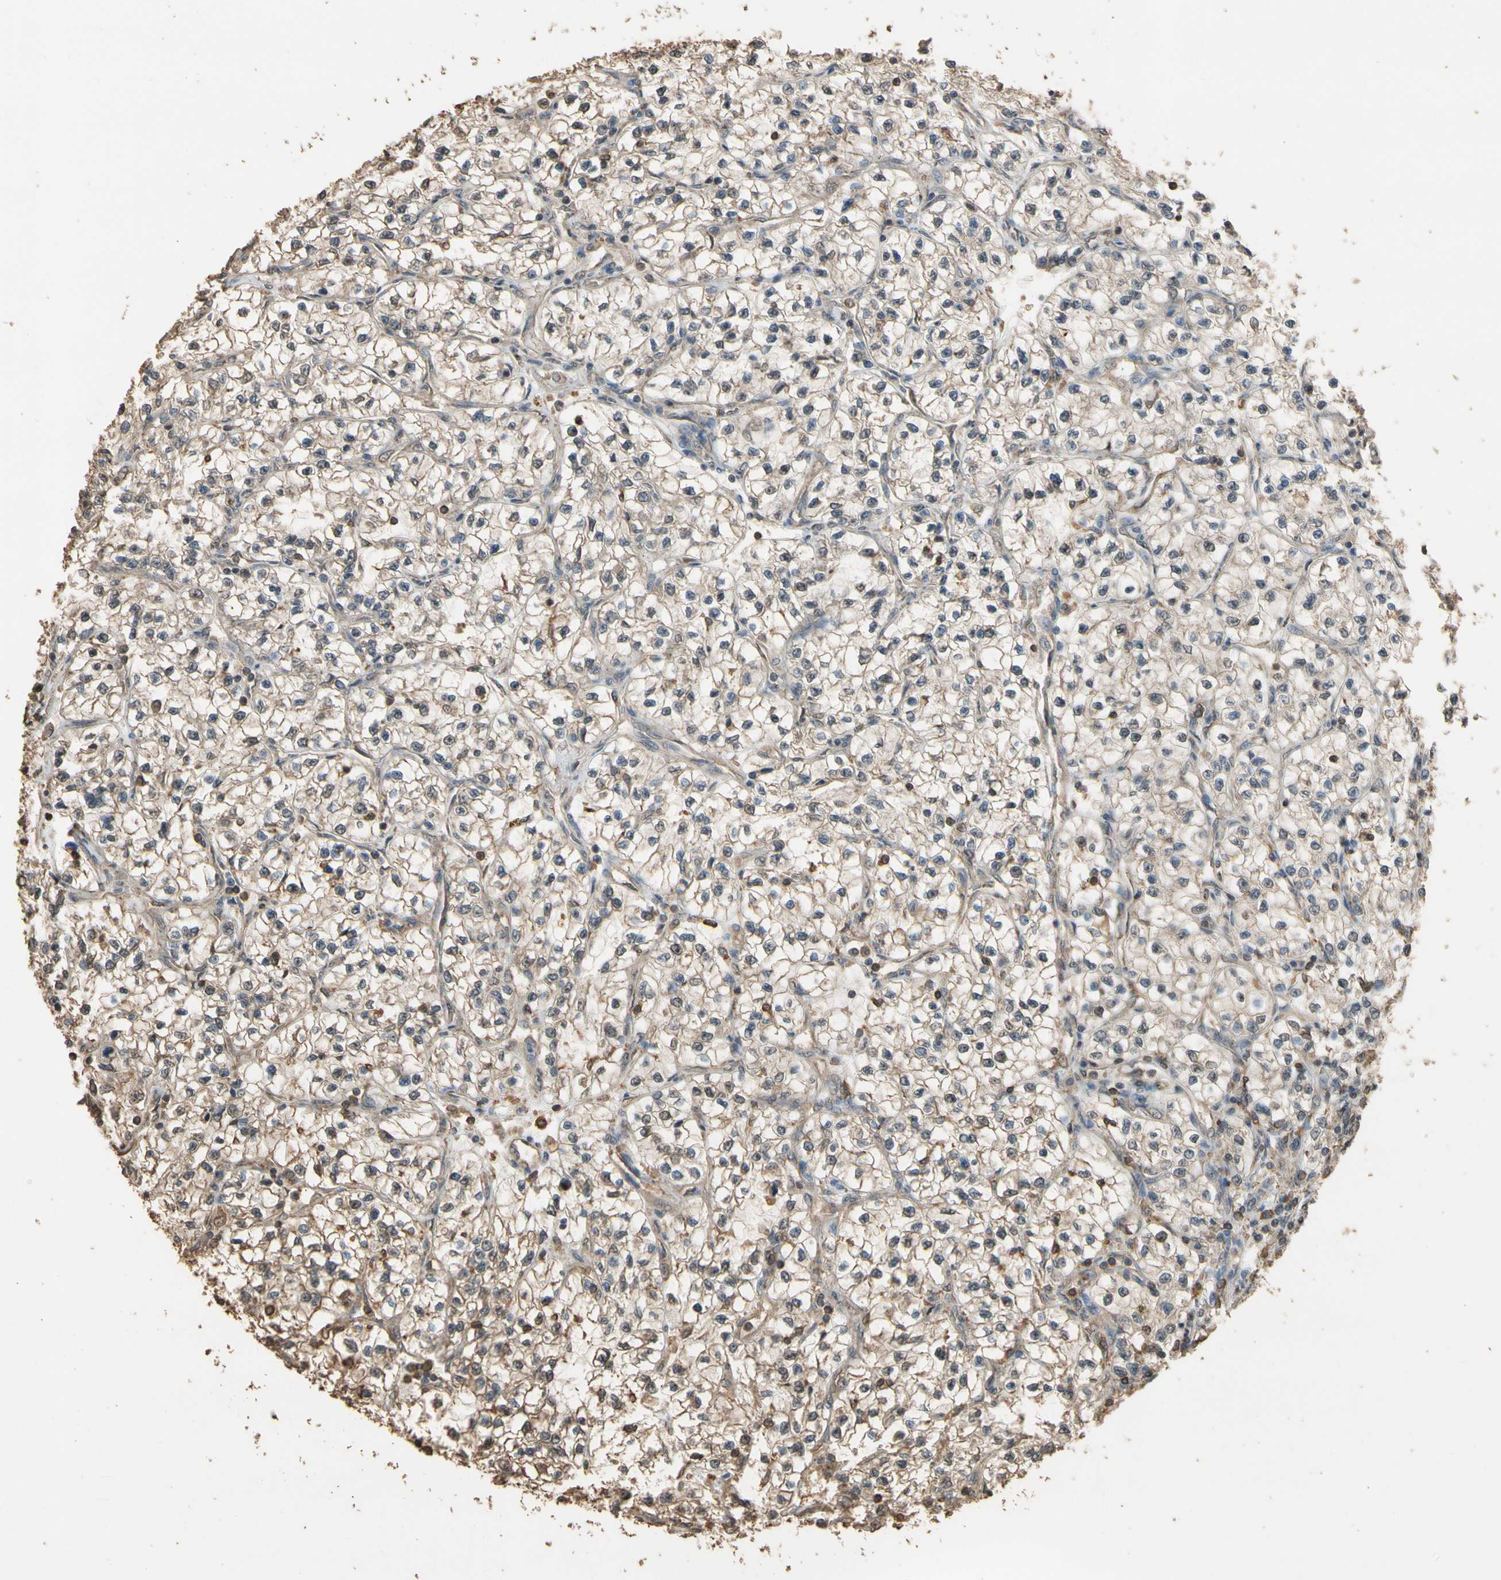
{"staining": {"intensity": "weak", "quantity": ">75%", "location": "cytoplasmic/membranous"}, "tissue": "renal cancer", "cell_type": "Tumor cells", "image_type": "cancer", "snomed": [{"axis": "morphology", "description": "Adenocarcinoma, NOS"}, {"axis": "topography", "description": "Kidney"}], "caption": "A high-resolution image shows immunohistochemistry (IHC) staining of renal cancer (adenocarcinoma), which displays weak cytoplasmic/membranous positivity in about >75% of tumor cells.", "gene": "TNFSF13B", "patient": {"sex": "female", "age": 57}}